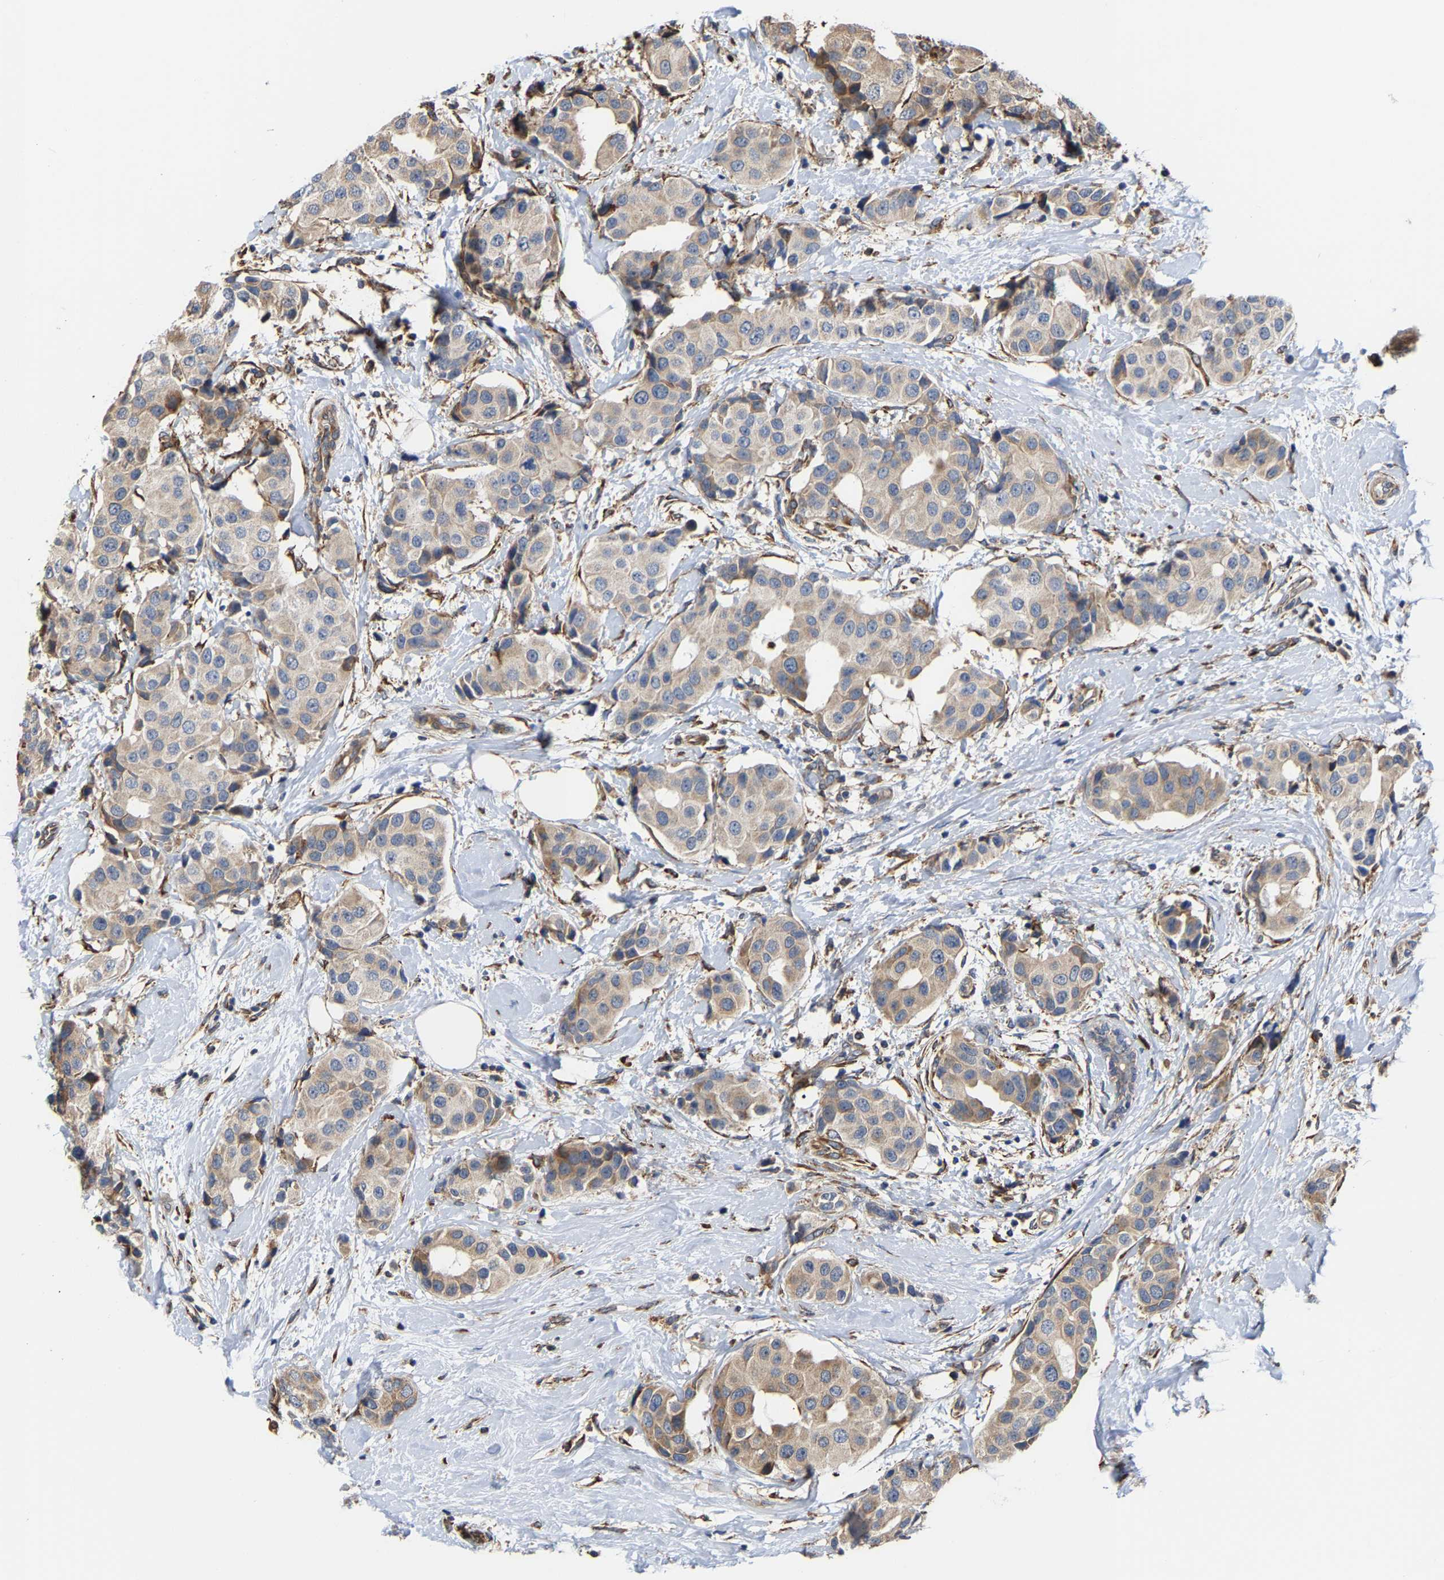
{"staining": {"intensity": "weak", "quantity": ">75%", "location": "cytoplasmic/membranous"}, "tissue": "breast cancer", "cell_type": "Tumor cells", "image_type": "cancer", "snomed": [{"axis": "morphology", "description": "Normal tissue, NOS"}, {"axis": "morphology", "description": "Duct carcinoma"}, {"axis": "topography", "description": "Breast"}], "caption": "IHC image of breast cancer (intraductal carcinoma) stained for a protein (brown), which exhibits low levels of weak cytoplasmic/membranous positivity in approximately >75% of tumor cells.", "gene": "ARAP1", "patient": {"sex": "female", "age": 39}}